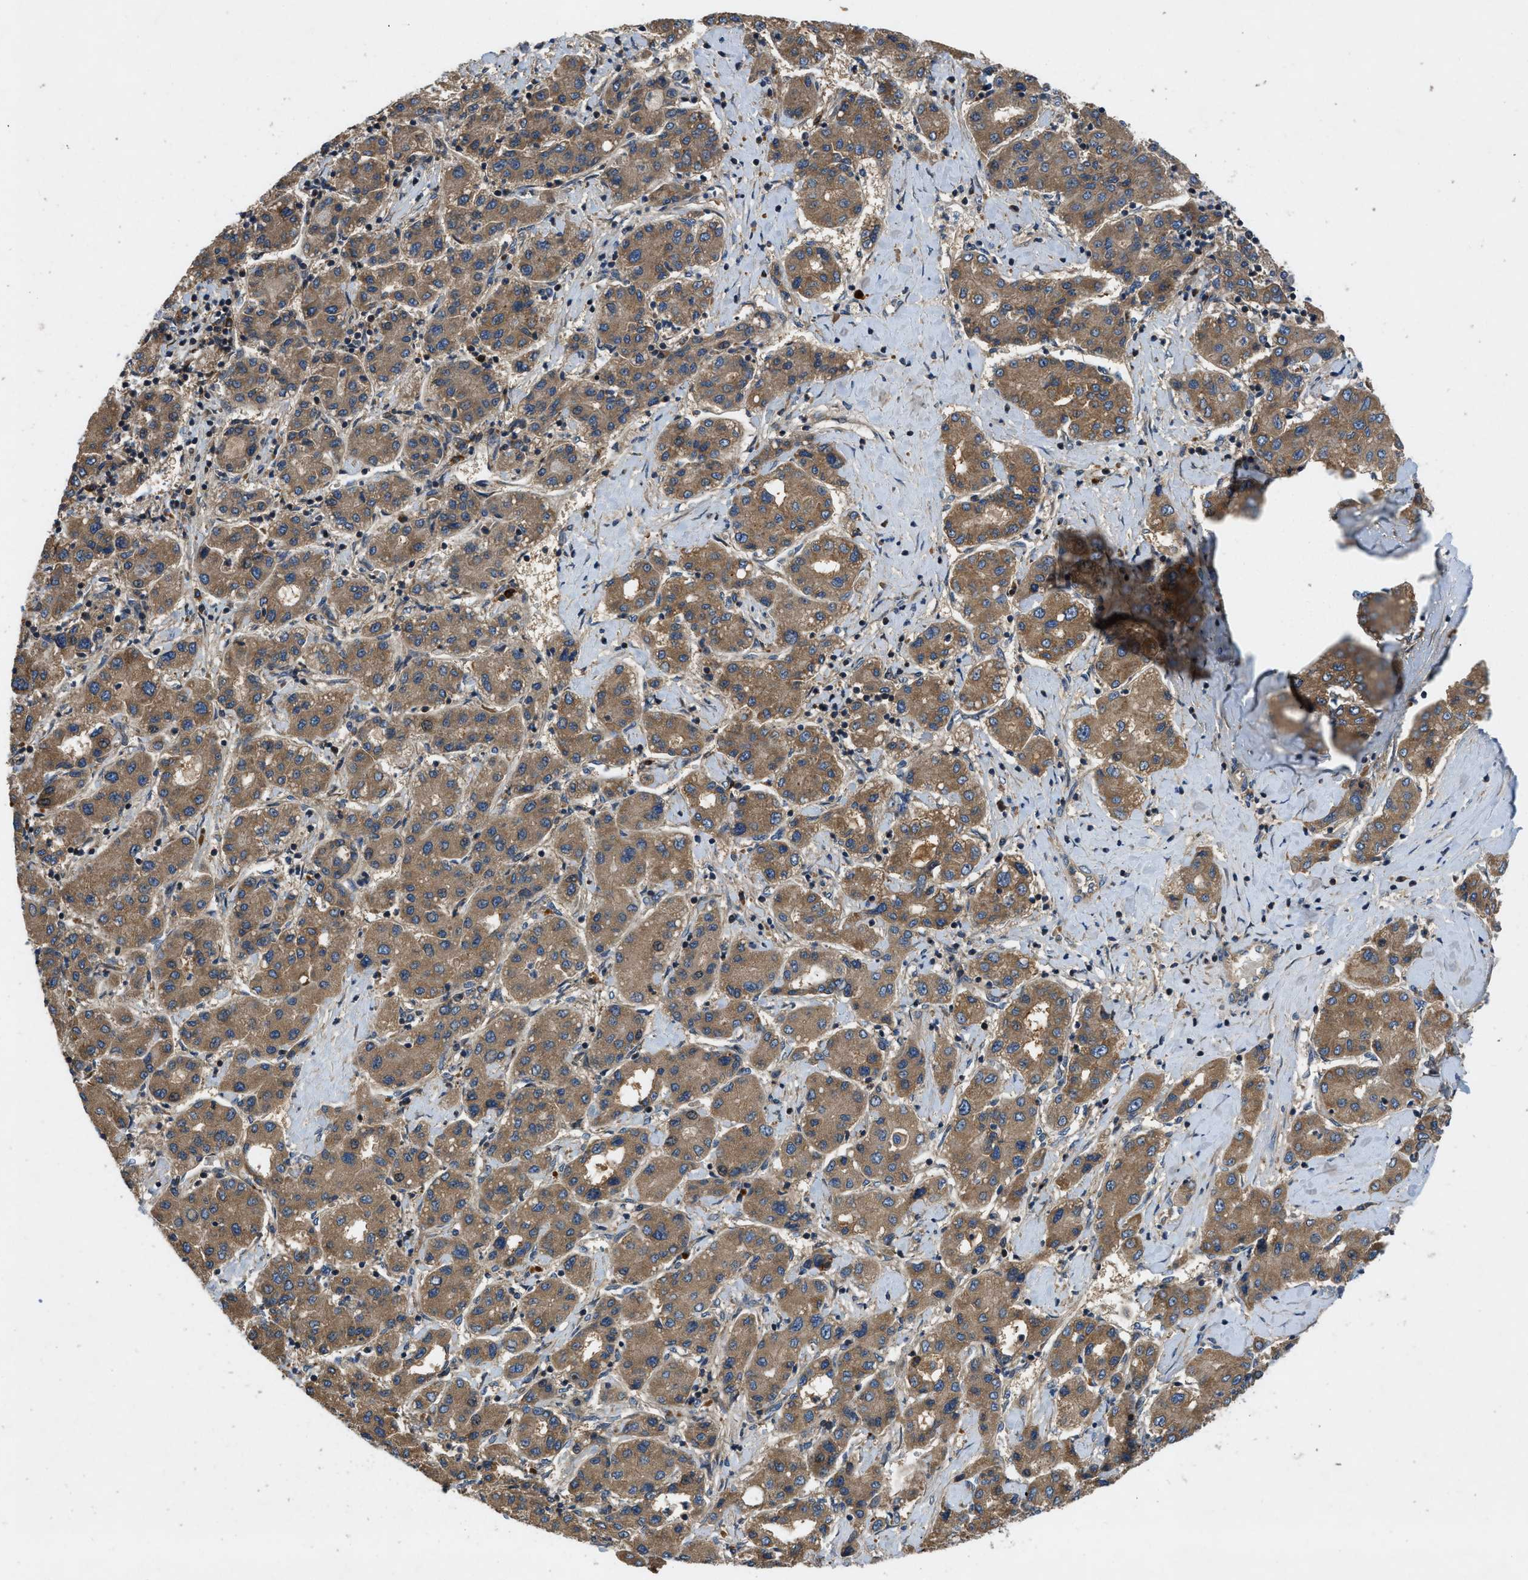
{"staining": {"intensity": "moderate", "quantity": ">75%", "location": "cytoplasmic/membranous"}, "tissue": "liver cancer", "cell_type": "Tumor cells", "image_type": "cancer", "snomed": [{"axis": "morphology", "description": "Carcinoma, Hepatocellular, NOS"}, {"axis": "topography", "description": "Liver"}], "caption": "Human liver hepatocellular carcinoma stained with a protein marker exhibits moderate staining in tumor cells.", "gene": "CNNM3", "patient": {"sex": "male", "age": 65}}